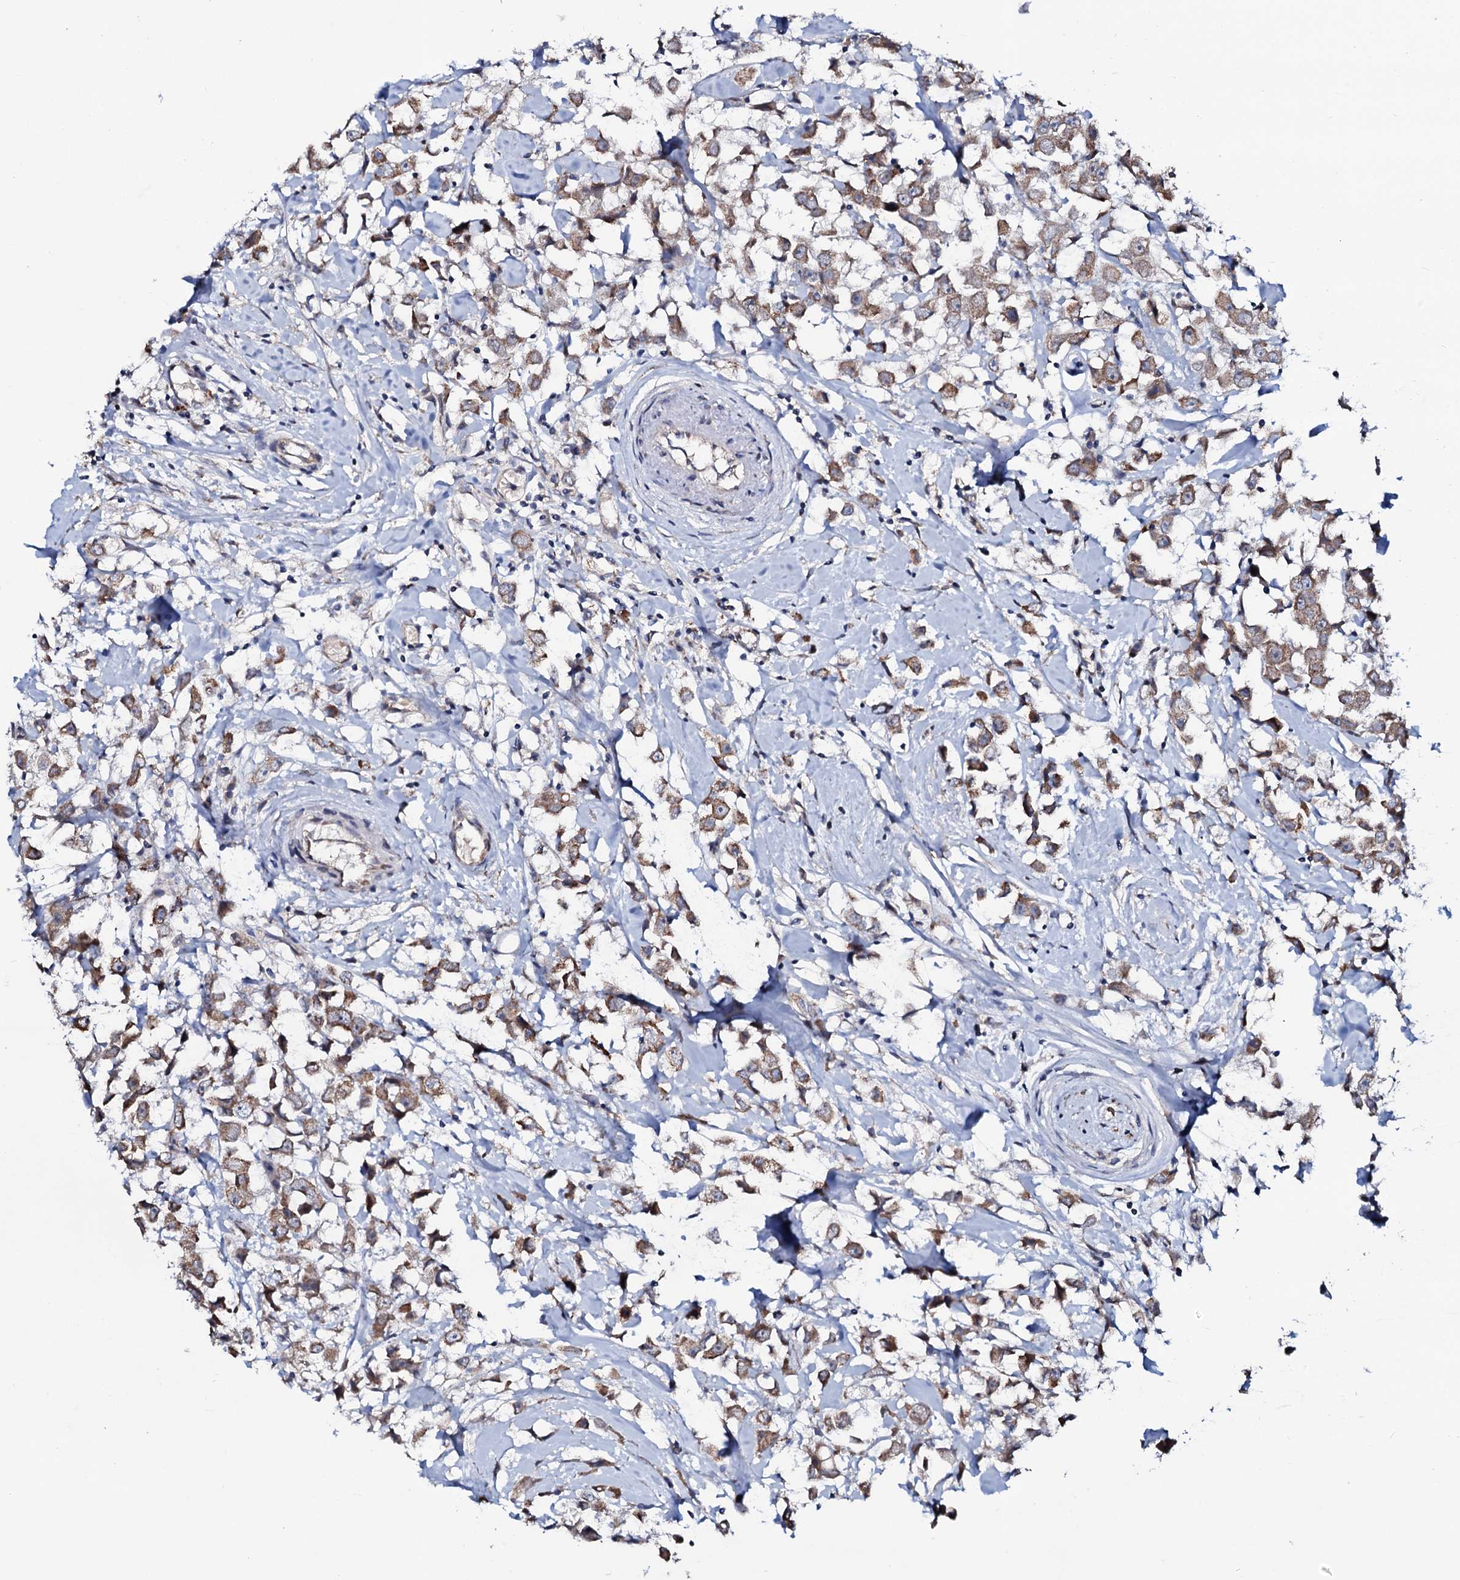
{"staining": {"intensity": "moderate", "quantity": ">75%", "location": "cytoplasmic/membranous"}, "tissue": "breast cancer", "cell_type": "Tumor cells", "image_type": "cancer", "snomed": [{"axis": "morphology", "description": "Duct carcinoma"}, {"axis": "topography", "description": "Breast"}], "caption": "Tumor cells reveal moderate cytoplasmic/membranous positivity in approximately >75% of cells in infiltrating ductal carcinoma (breast).", "gene": "PPP1R3D", "patient": {"sex": "female", "age": 61}}